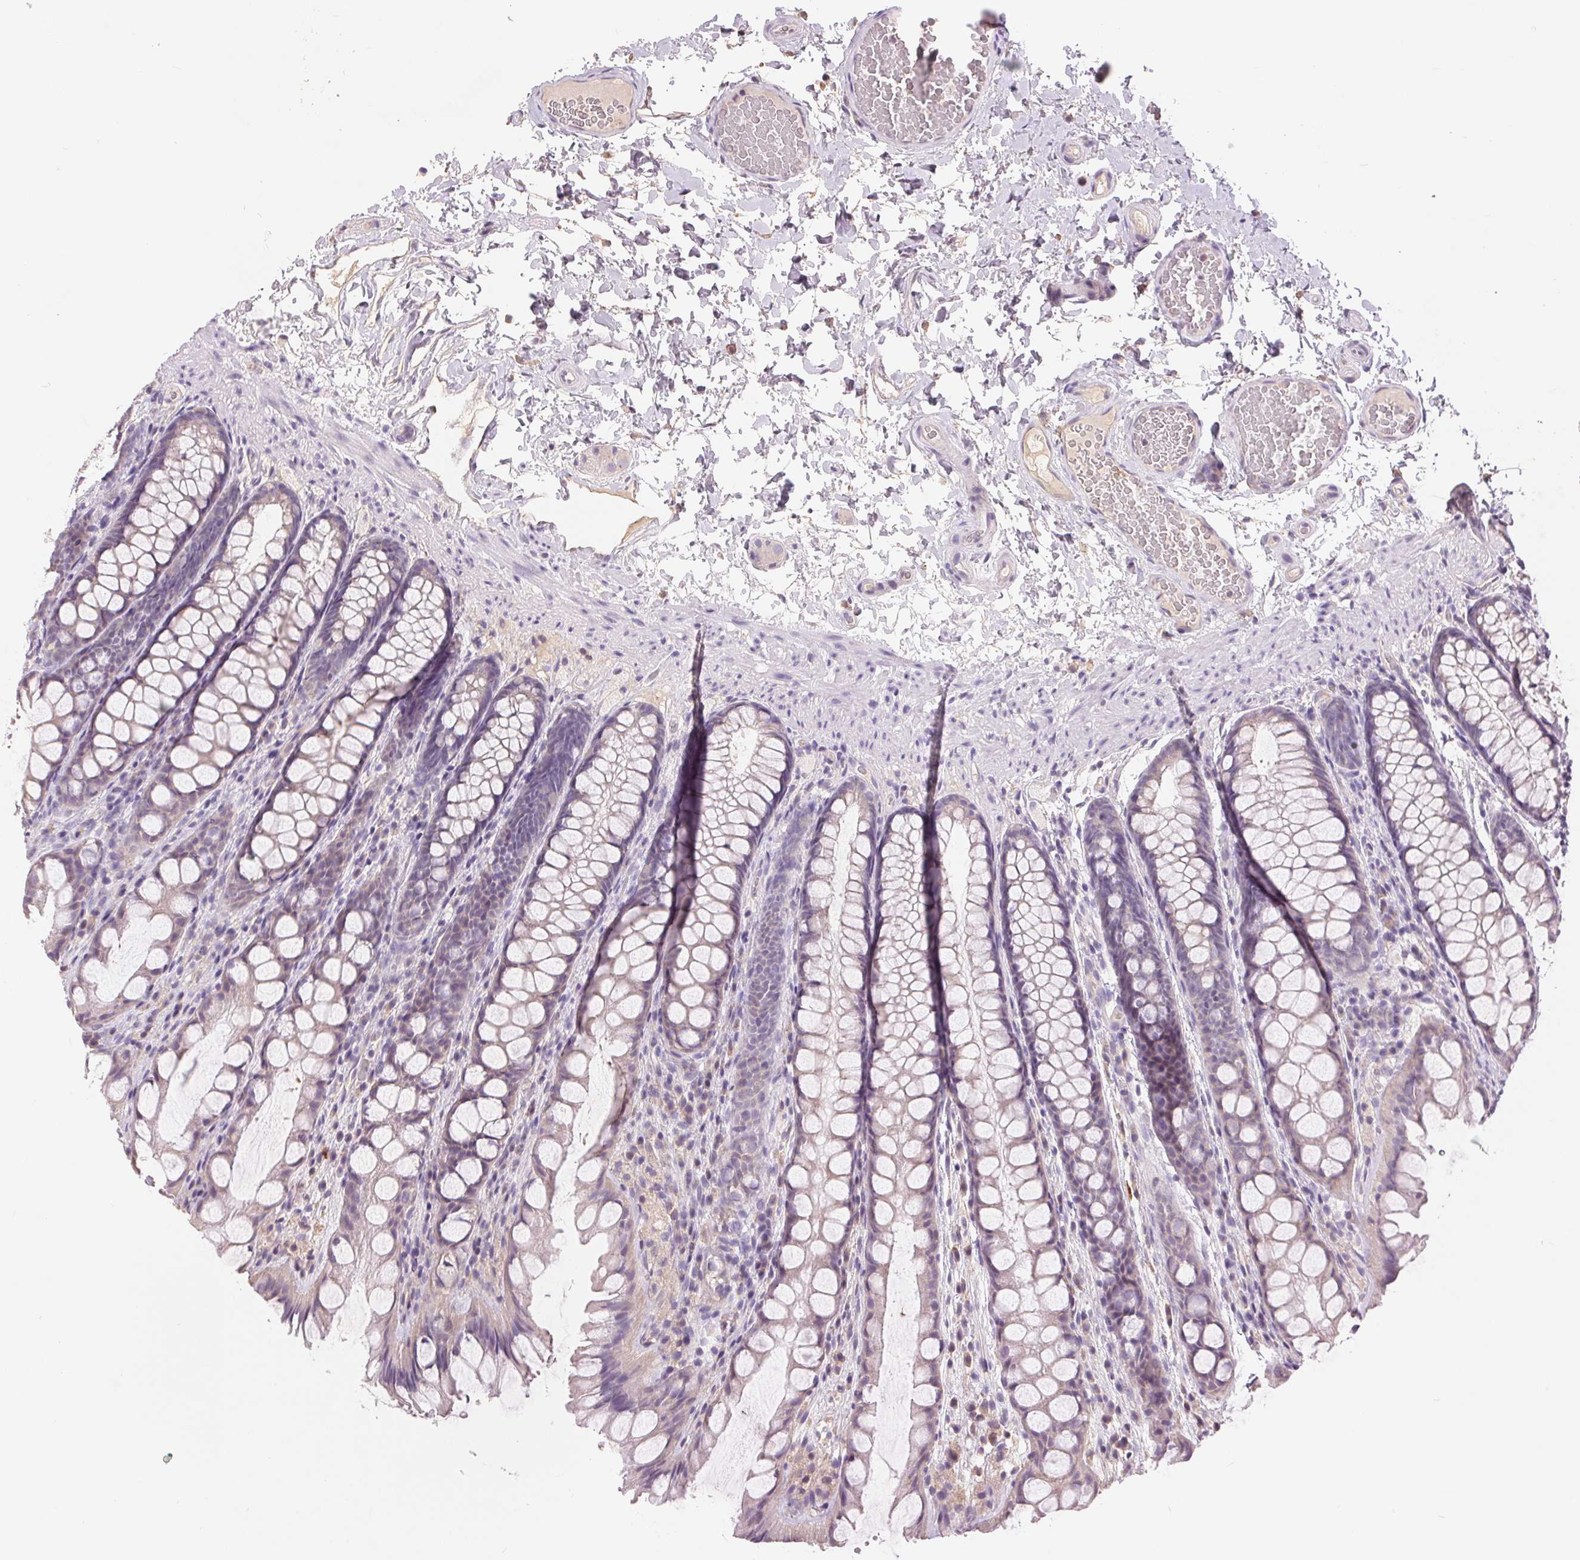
{"staining": {"intensity": "negative", "quantity": "none", "location": "none"}, "tissue": "colon", "cell_type": "Endothelial cells", "image_type": "normal", "snomed": [{"axis": "morphology", "description": "Normal tissue, NOS"}, {"axis": "topography", "description": "Colon"}], "caption": "Colon stained for a protein using immunohistochemistry displays no expression endothelial cells.", "gene": "FXYD4", "patient": {"sex": "male", "age": 47}}